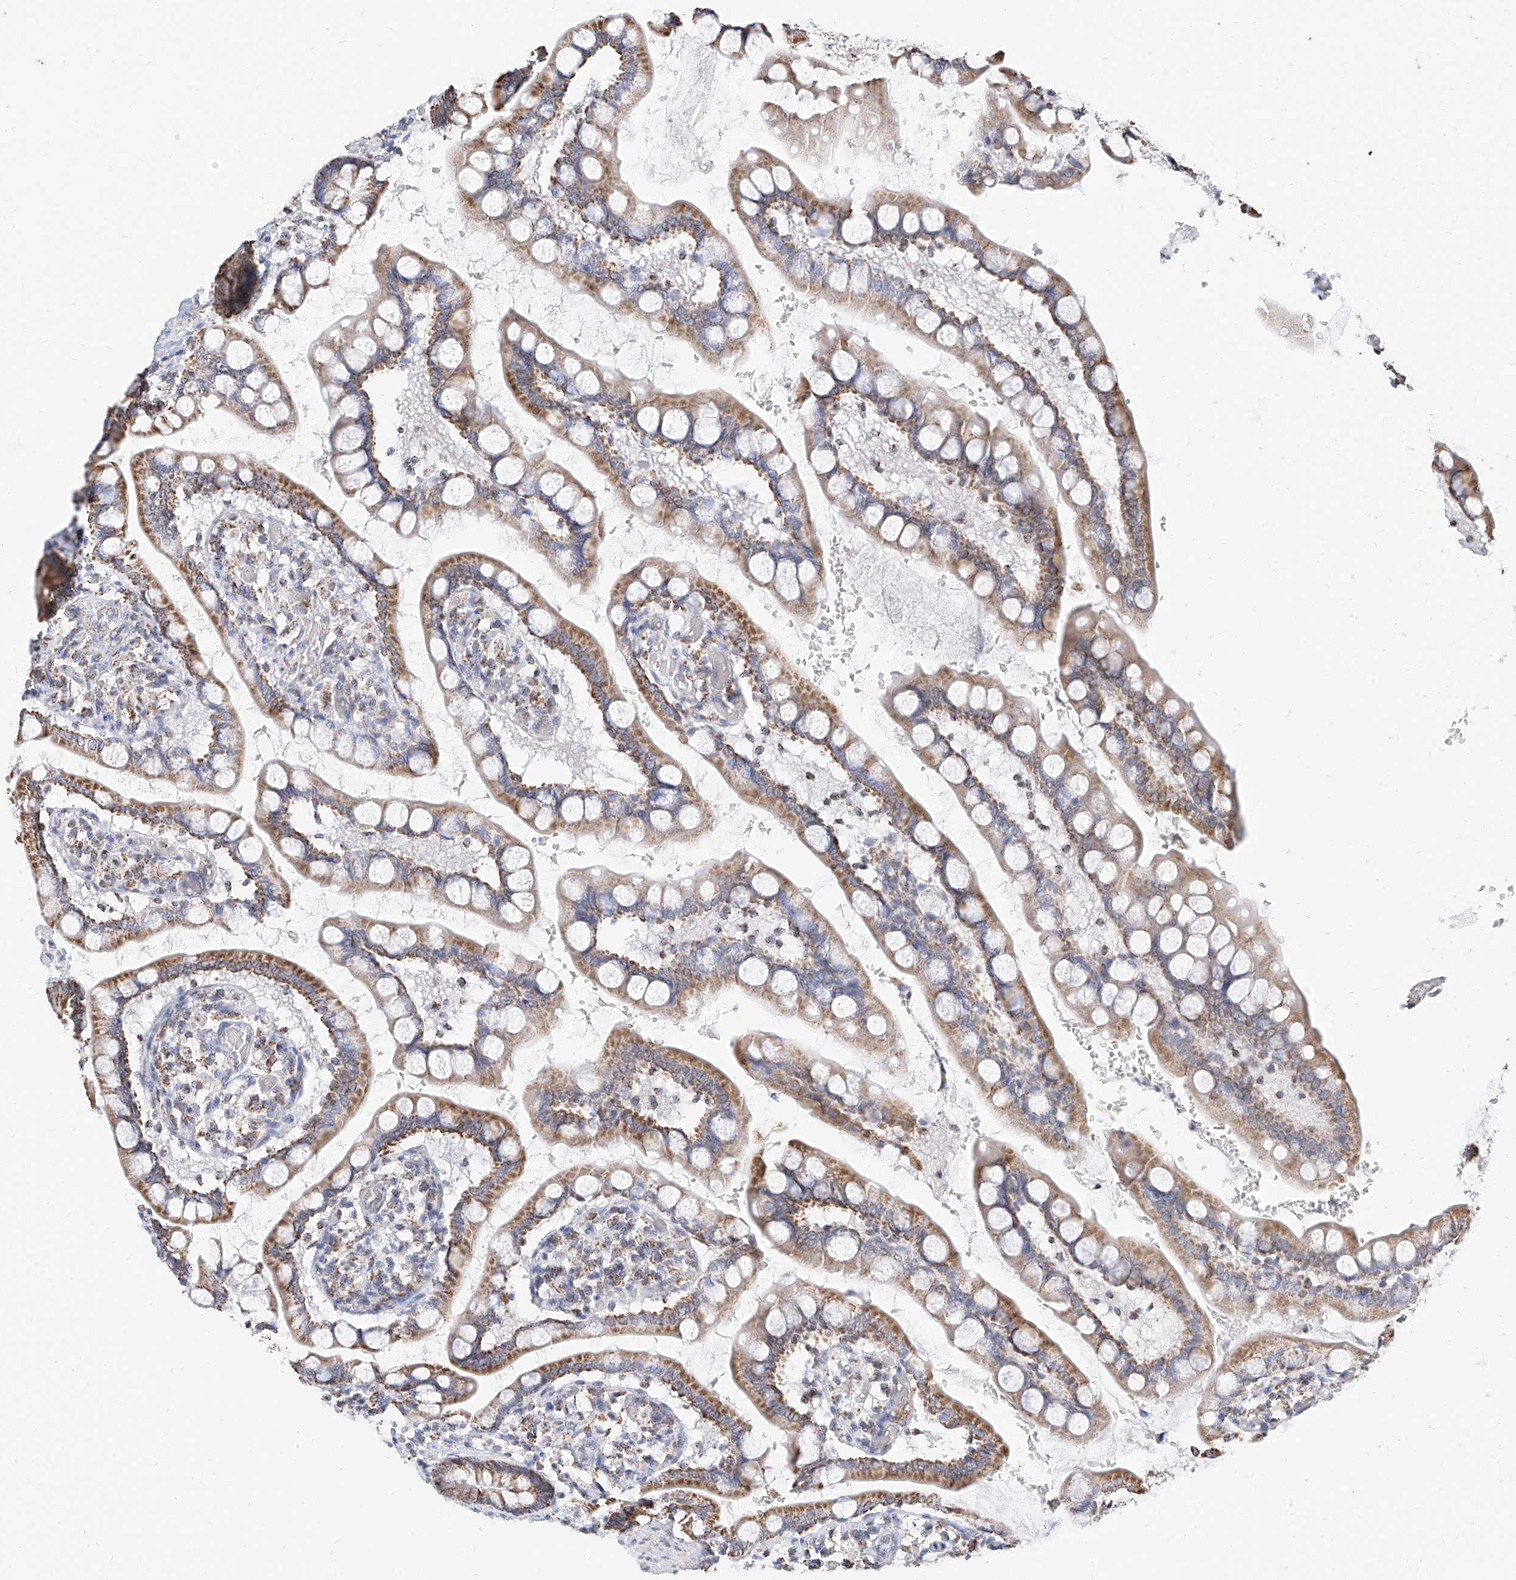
{"staining": {"intensity": "moderate", "quantity": ">75%", "location": "cytoplasmic/membranous"}, "tissue": "small intestine", "cell_type": "Glandular cells", "image_type": "normal", "snomed": [{"axis": "morphology", "description": "Normal tissue, NOS"}, {"axis": "topography", "description": "Small intestine"}], "caption": "A histopathology image of small intestine stained for a protein exhibits moderate cytoplasmic/membranous brown staining in glandular cells. (Brightfield microscopy of DAB IHC at high magnification).", "gene": "NALCN", "patient": {"sex": "male", "age": 52}}